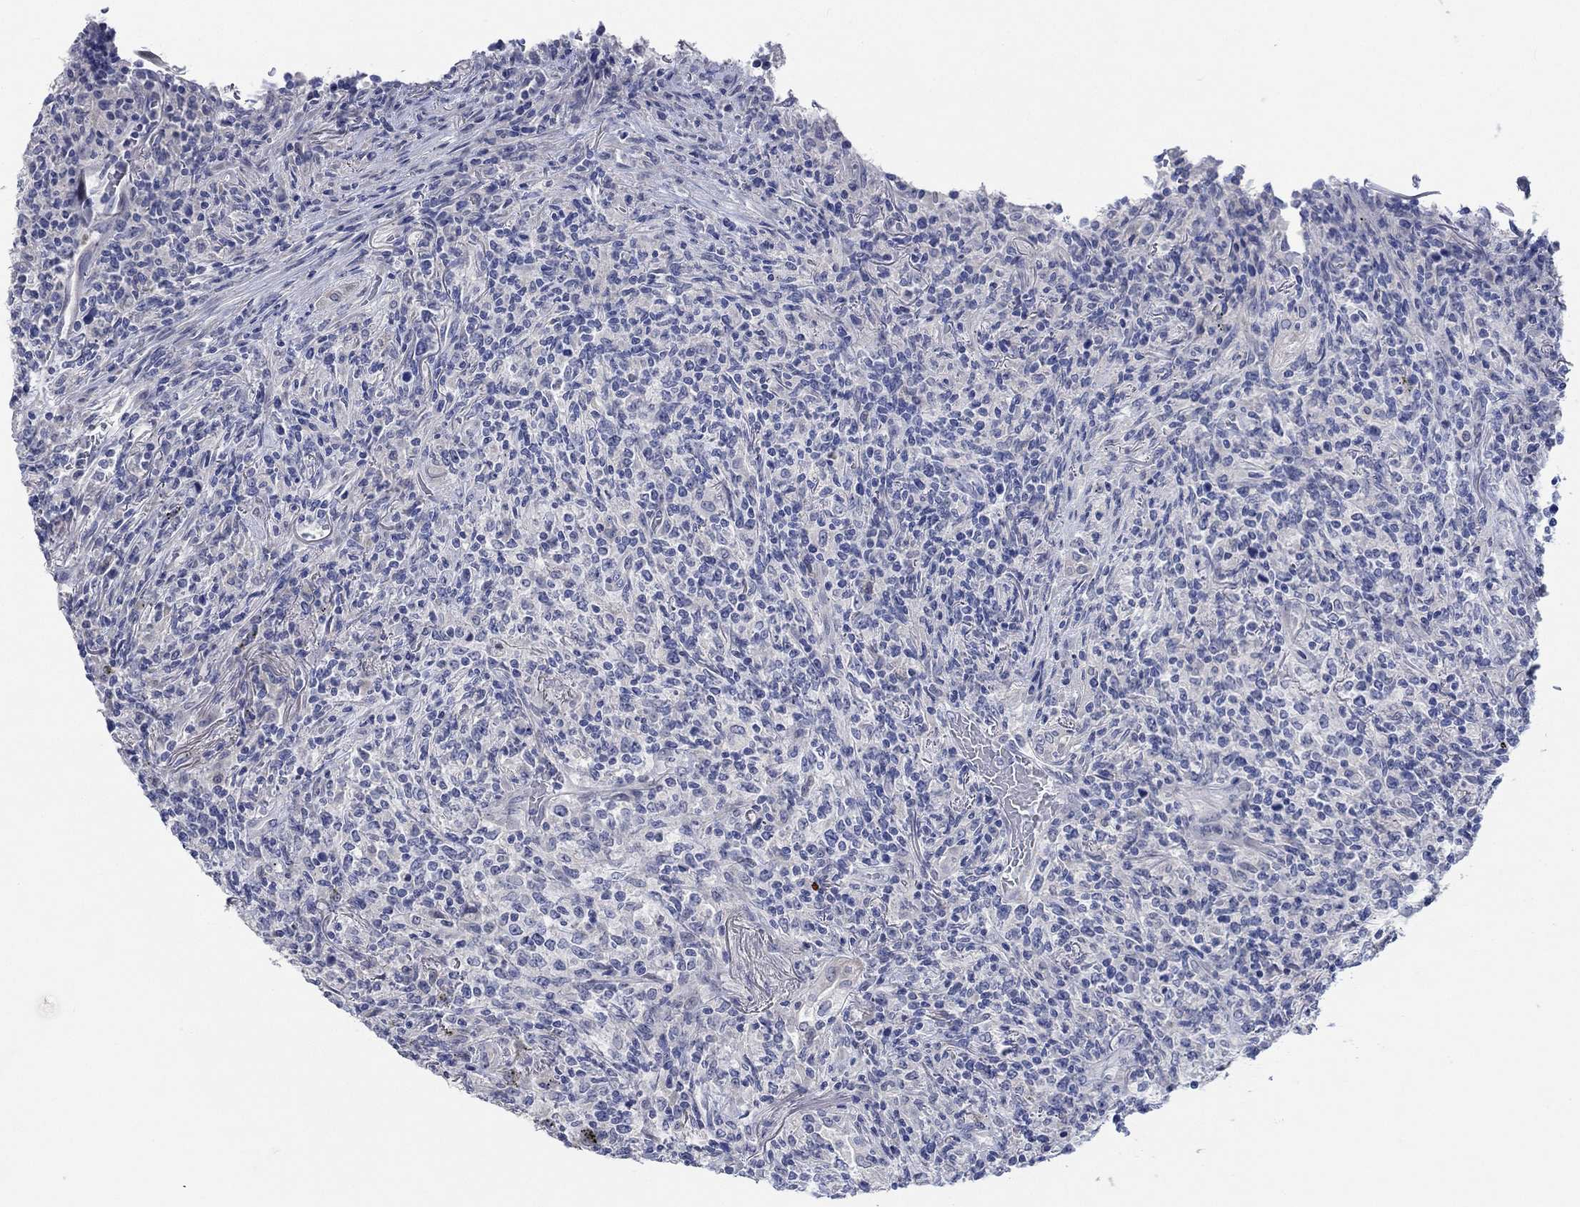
{"staining": {"intensity": "negative", "quantity": "none", "location": "none"}, "tissue": "lymphoma", "cell_type": "Tumor cells", "image_type": "cancer", "snomed": [{"axis": "morphology", "description": "Malignant lymphoma, non-Hodgkin's type, High grade"}, {"axis": "topography", "description": "Lung"}], "caption": "This is a histopathology image of IHC staining of lymphoma, which shows no staining in tumor cells. Nuclei are stained in blue.", "gene": "DLK1", "patient": {"sex": "male", "age": 79}}